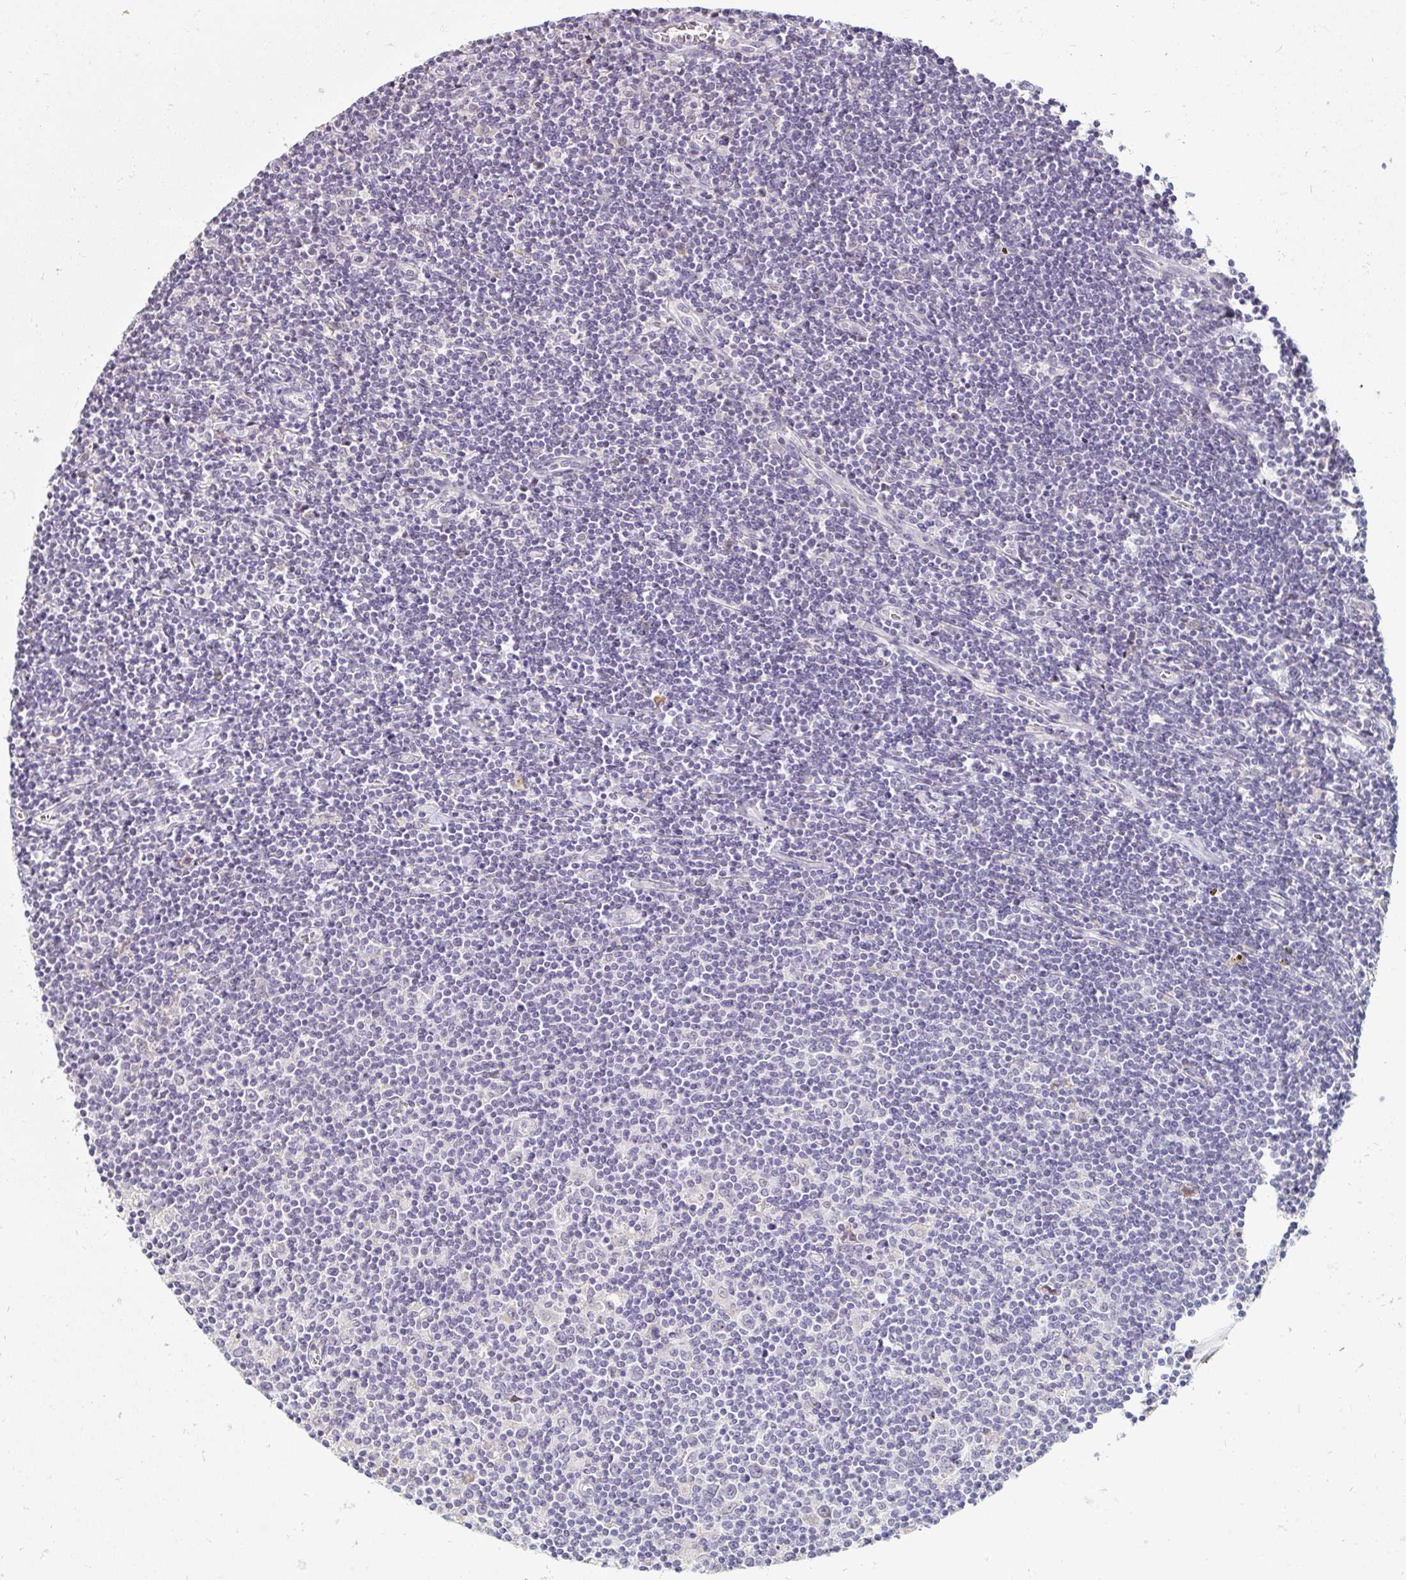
{"staining": {"intensity": "negative", "quantity": "none", "location": "none"}, "tissue": "lymphoma", "cell_type": "Tumor cells", "image_type": "cancer", "snomed": [{"axis": "morphology", "description": "Hodgkin's disease, NOS"}, {"axis": "topography", "description": "Lymph node"}], "caption": "DAB (3,3'-diaminobenzidine) immunohistochemical staining of human lymphoma exhibits no significant staining in tumor cells.", "gene": "DDN", "patient": {"sex": "male", "age": 40}}